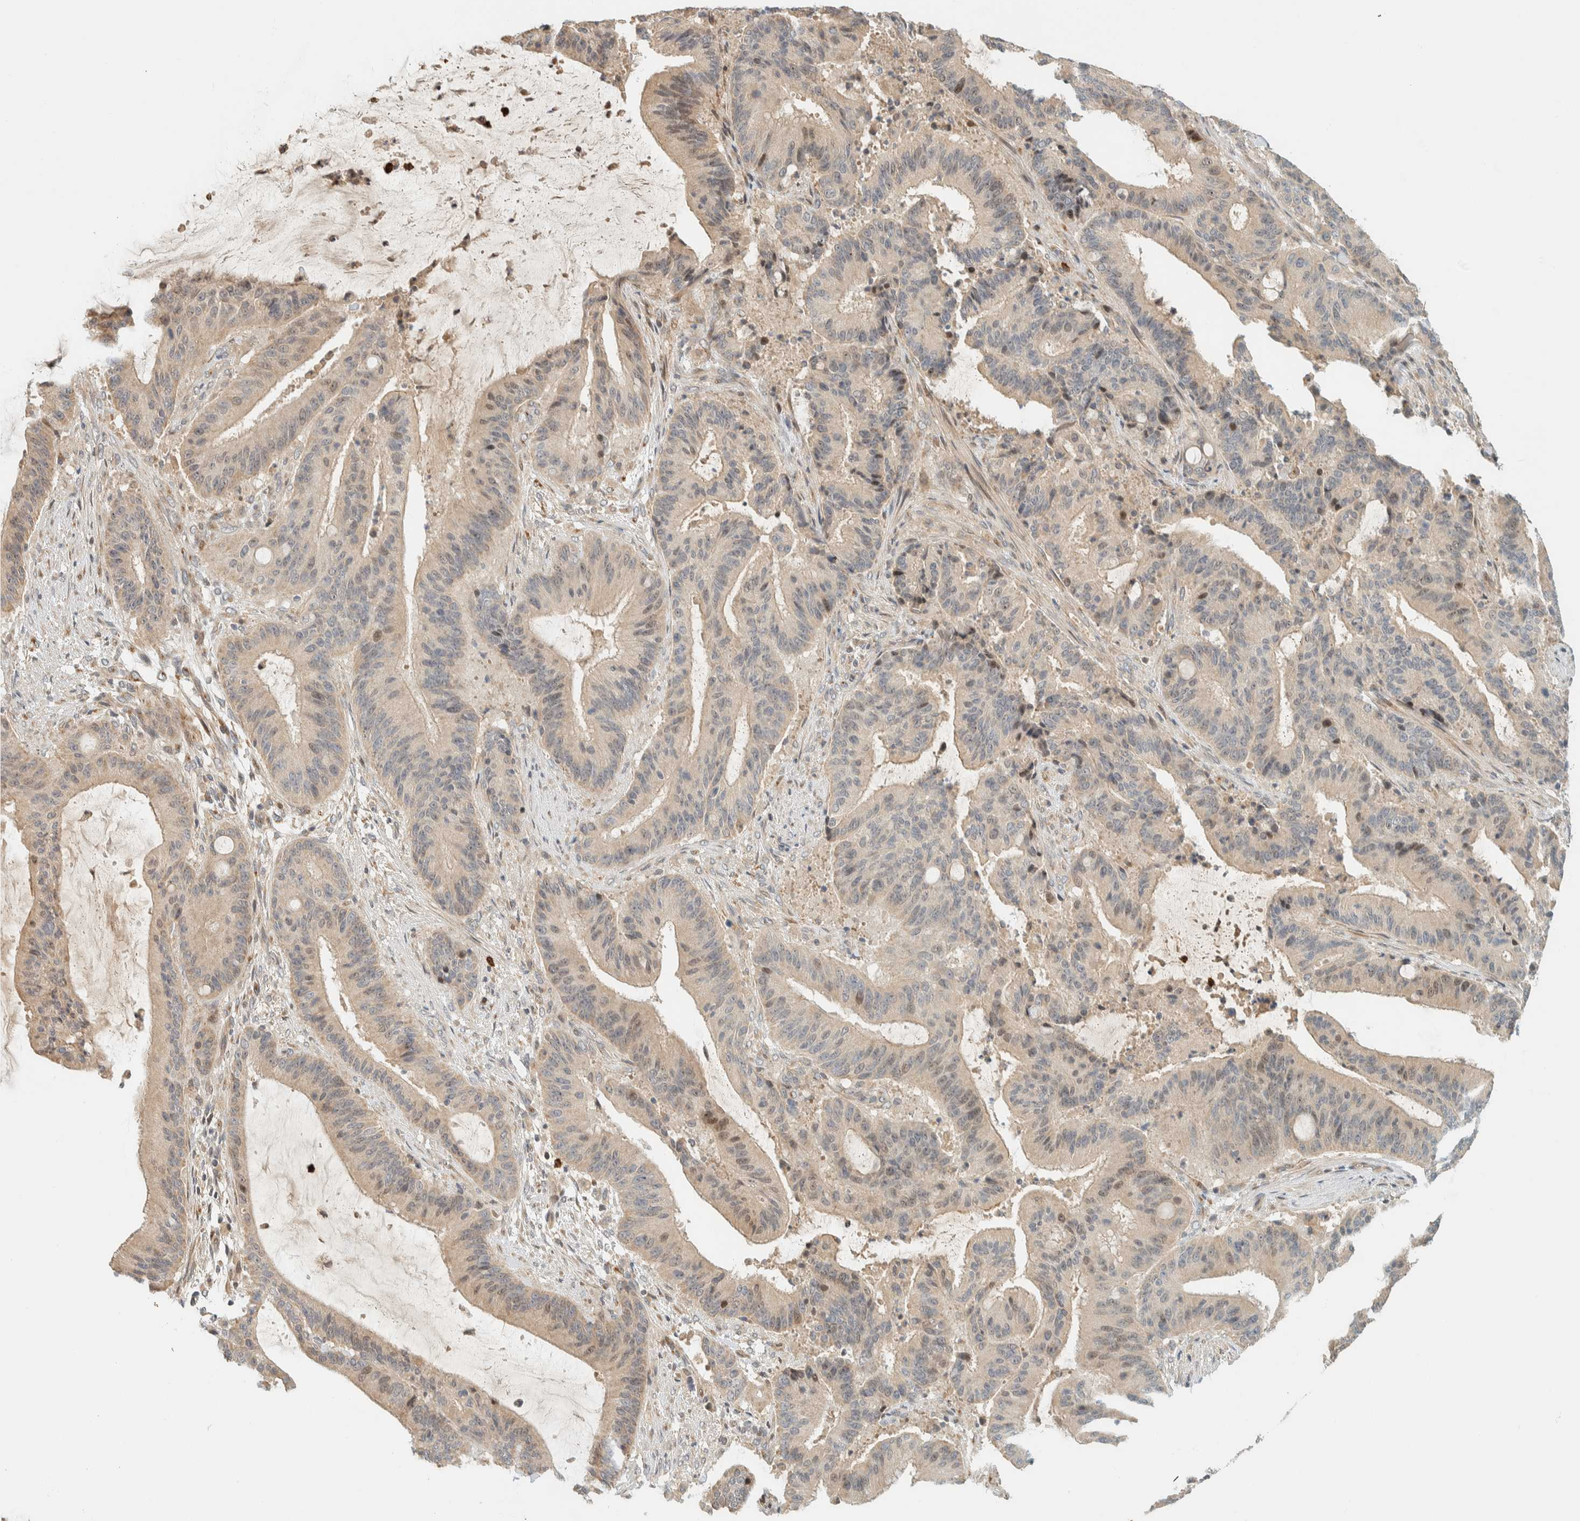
{"staining": {"intensity": "weak", "quantity": "<25%", "location": "cytoplasmic/membranous,nuclear"}, "tissue": "liver cancer", "cell_type": "Tumor cells", "image_type": "cancer", "snomed": [{"axis": "morphology", "description": "Normal tissue, NOS"}, {"axis": "morphology", "description": "Cholangiocarcinoma"}, {"axis": "topography", "description": "Liver"}, {"axis": "topography", "description": "Peripheral nerve tissue"}], "caption": "Immunohistochemical staining of human liver cancer exhibits no significant positivity in tumor cells.", "gene": "CCDC171", "patient": {"sex": "female", "age": 73}}